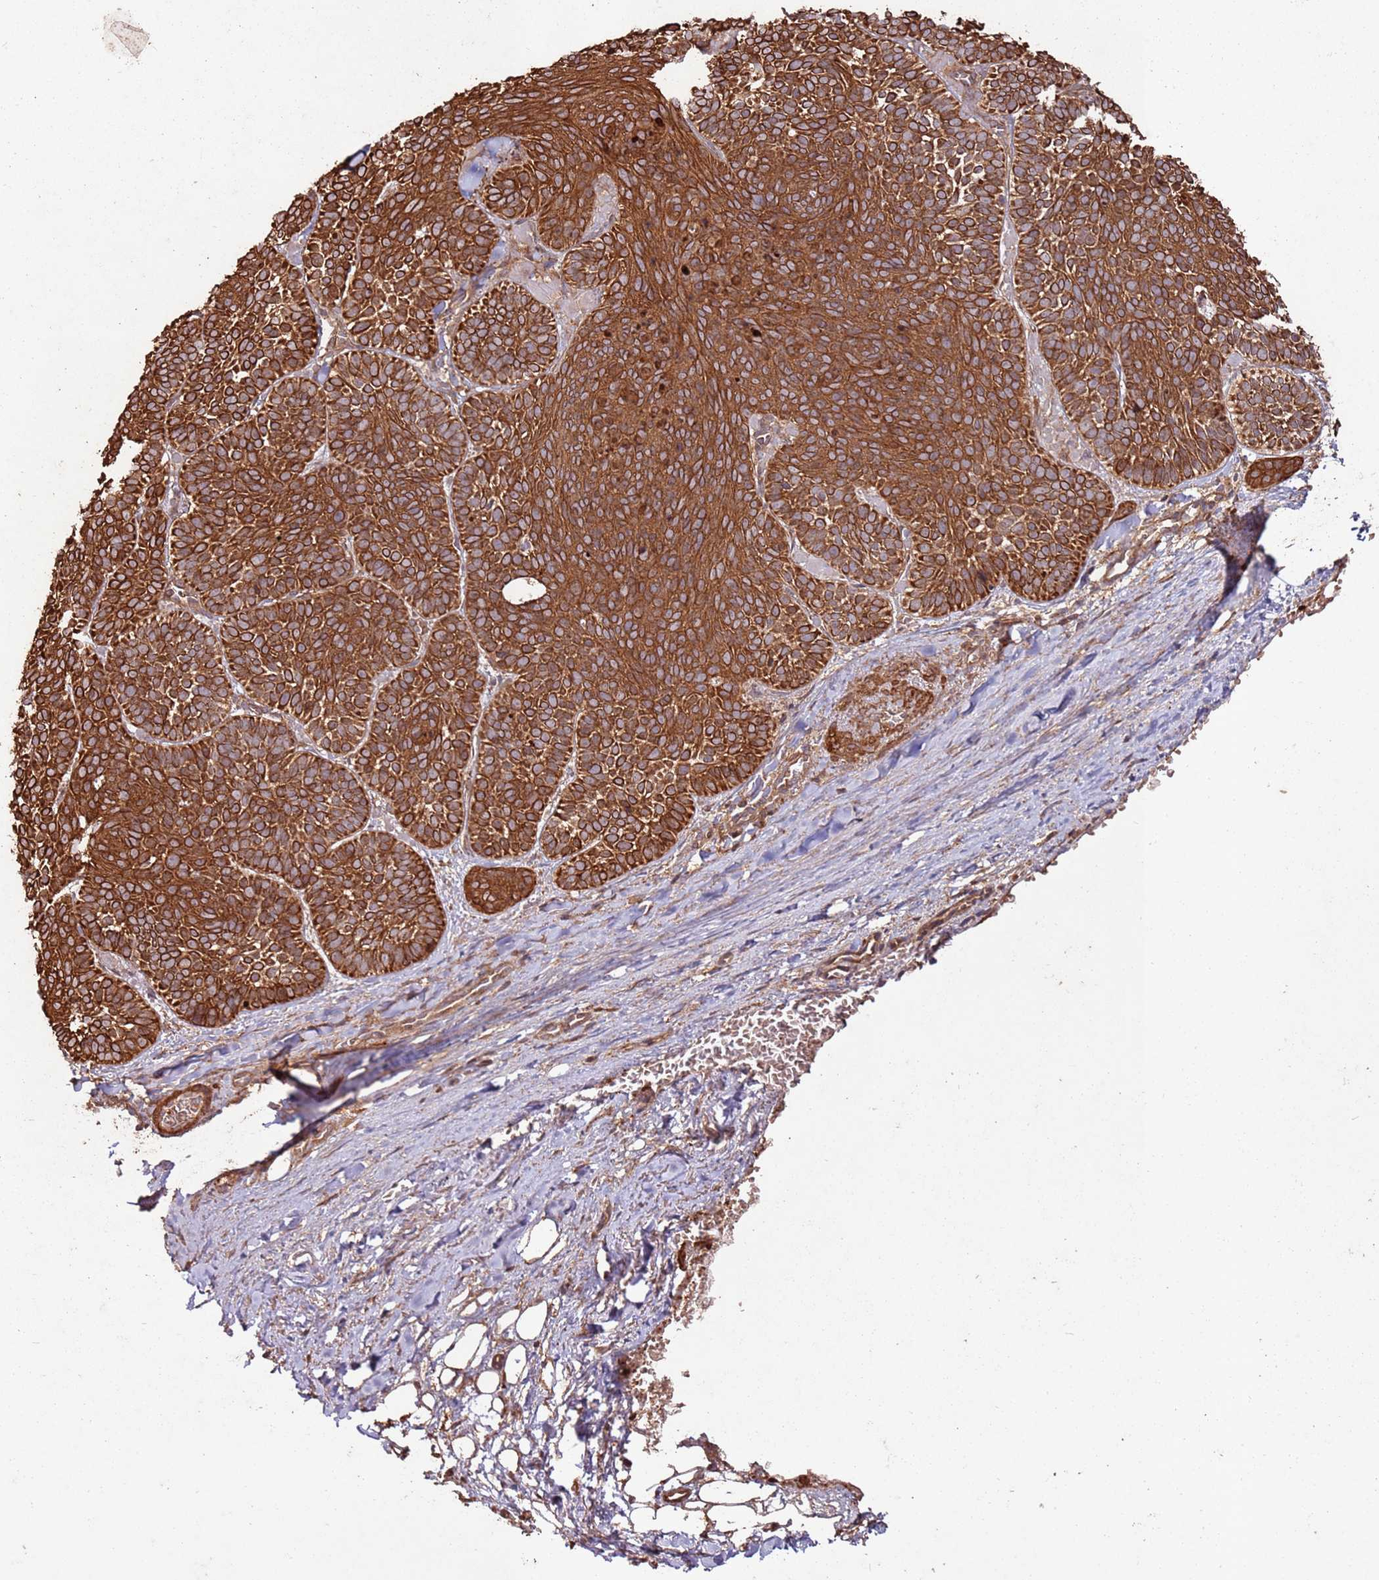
{"staining": {"intensity": "strong", "quantity": ">75%", "location": "cytoplasmic/membranous"}, "tissue": "skin cancer", "cell_type": "Tumor cells", "image_type": "cancer", "snomed": [{"axis": "morphology", "description": "Basal cell carcinoma"}, {"axis": "topography", "description": "Skin"}], "caption": "A brown stain labels strong cytoplasmic/membranous expression of a protein in basal cell carcinoma (skin) tumor cells.", "gene": "FAM186A", "patient": {"sex": "male", "age": 85}}